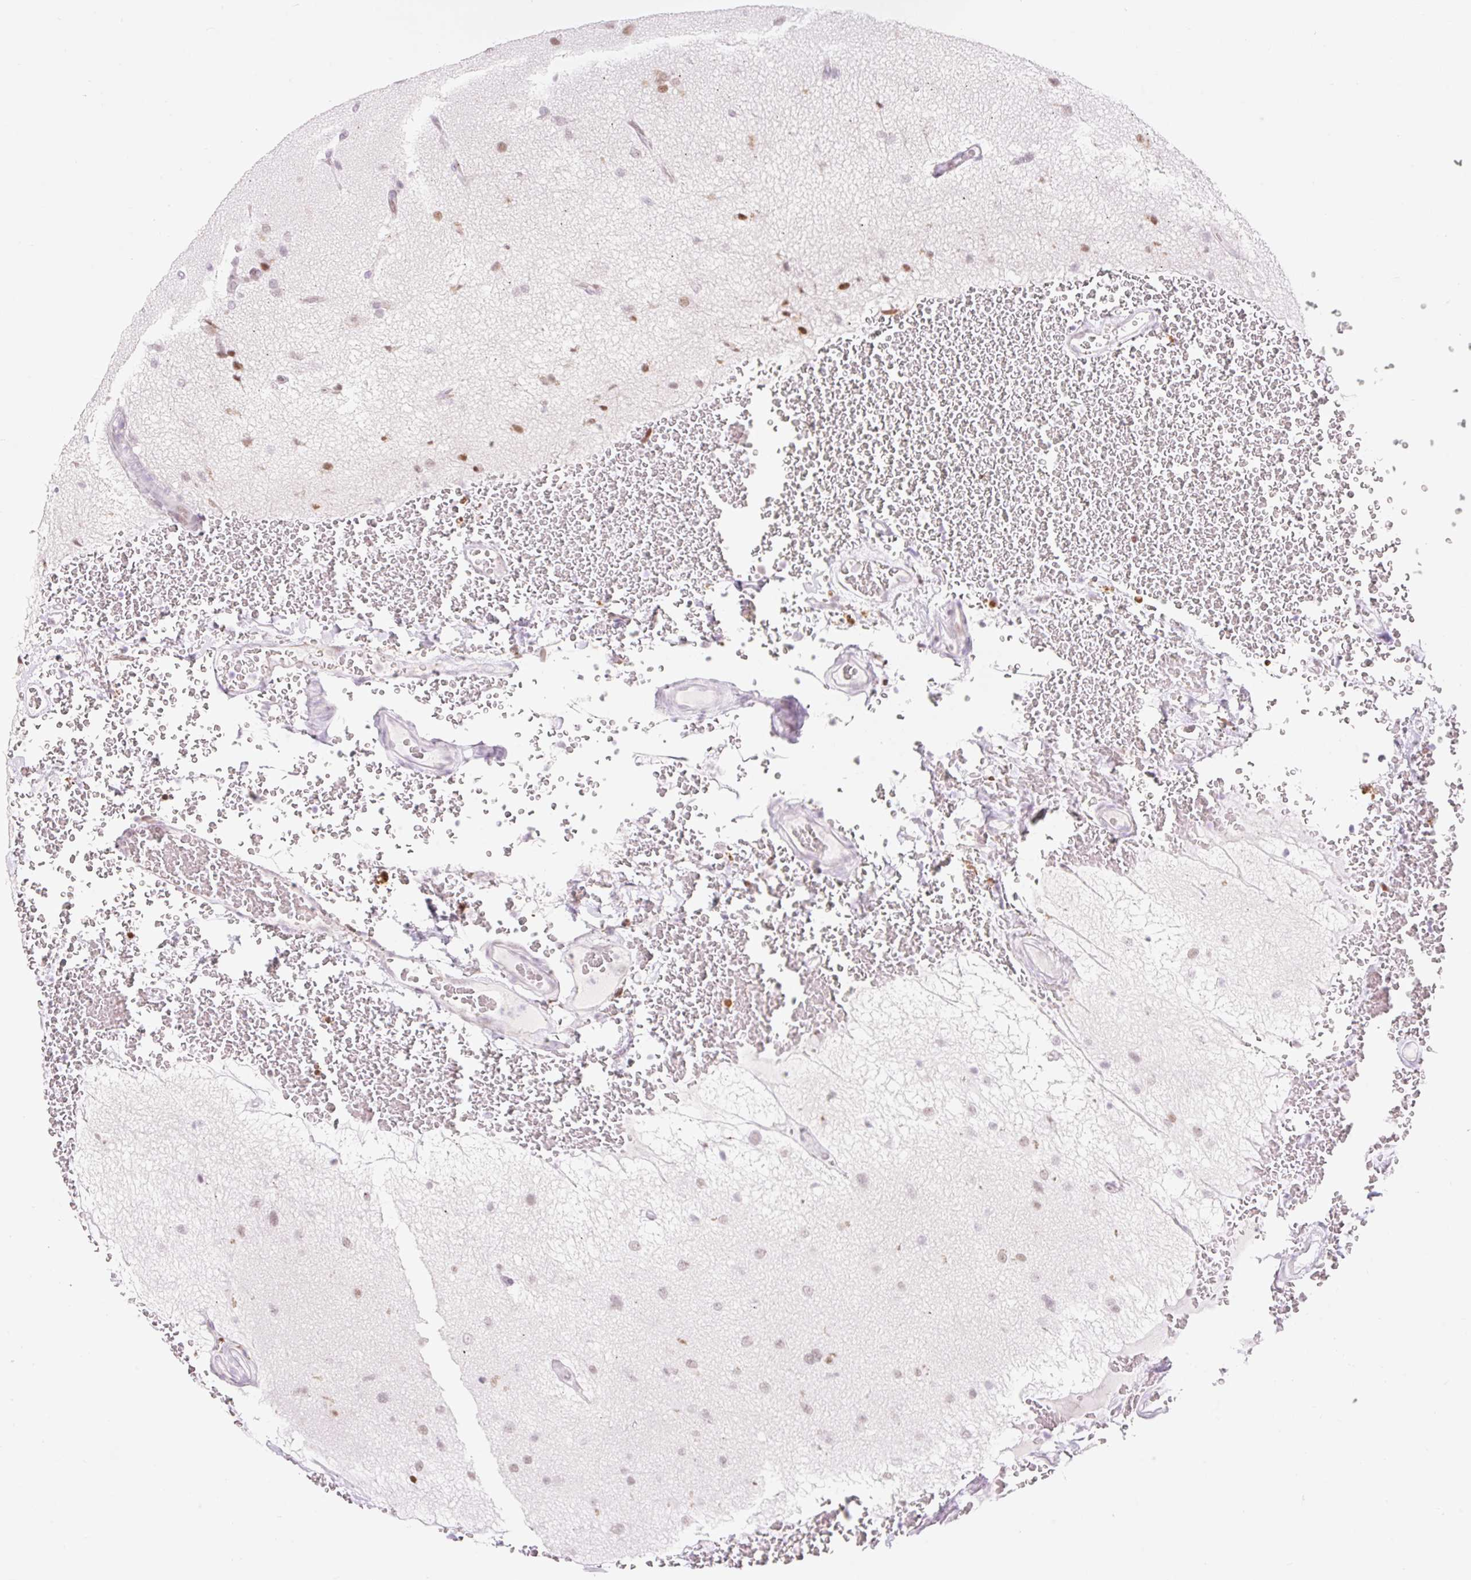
{"staining": {"intensity": "weak", "quantity": "25%-75%", "location": "nuclear"}, "tissue": "glioma", "cell_type": "Tumor cells", "image_type": "cancer", "snomed": [{"axis": "morphology", "description": "Glioma, malignant, Low grade"}, {"axis": "topography", "description": "Brain"}], "caption": "Glioma stained with a brown dye exhibits weak nuclear positive staining in about 25%-75% of tumor cells.", "gene": "H2BW1", "patient": {"sex": "female", "age": 32}}